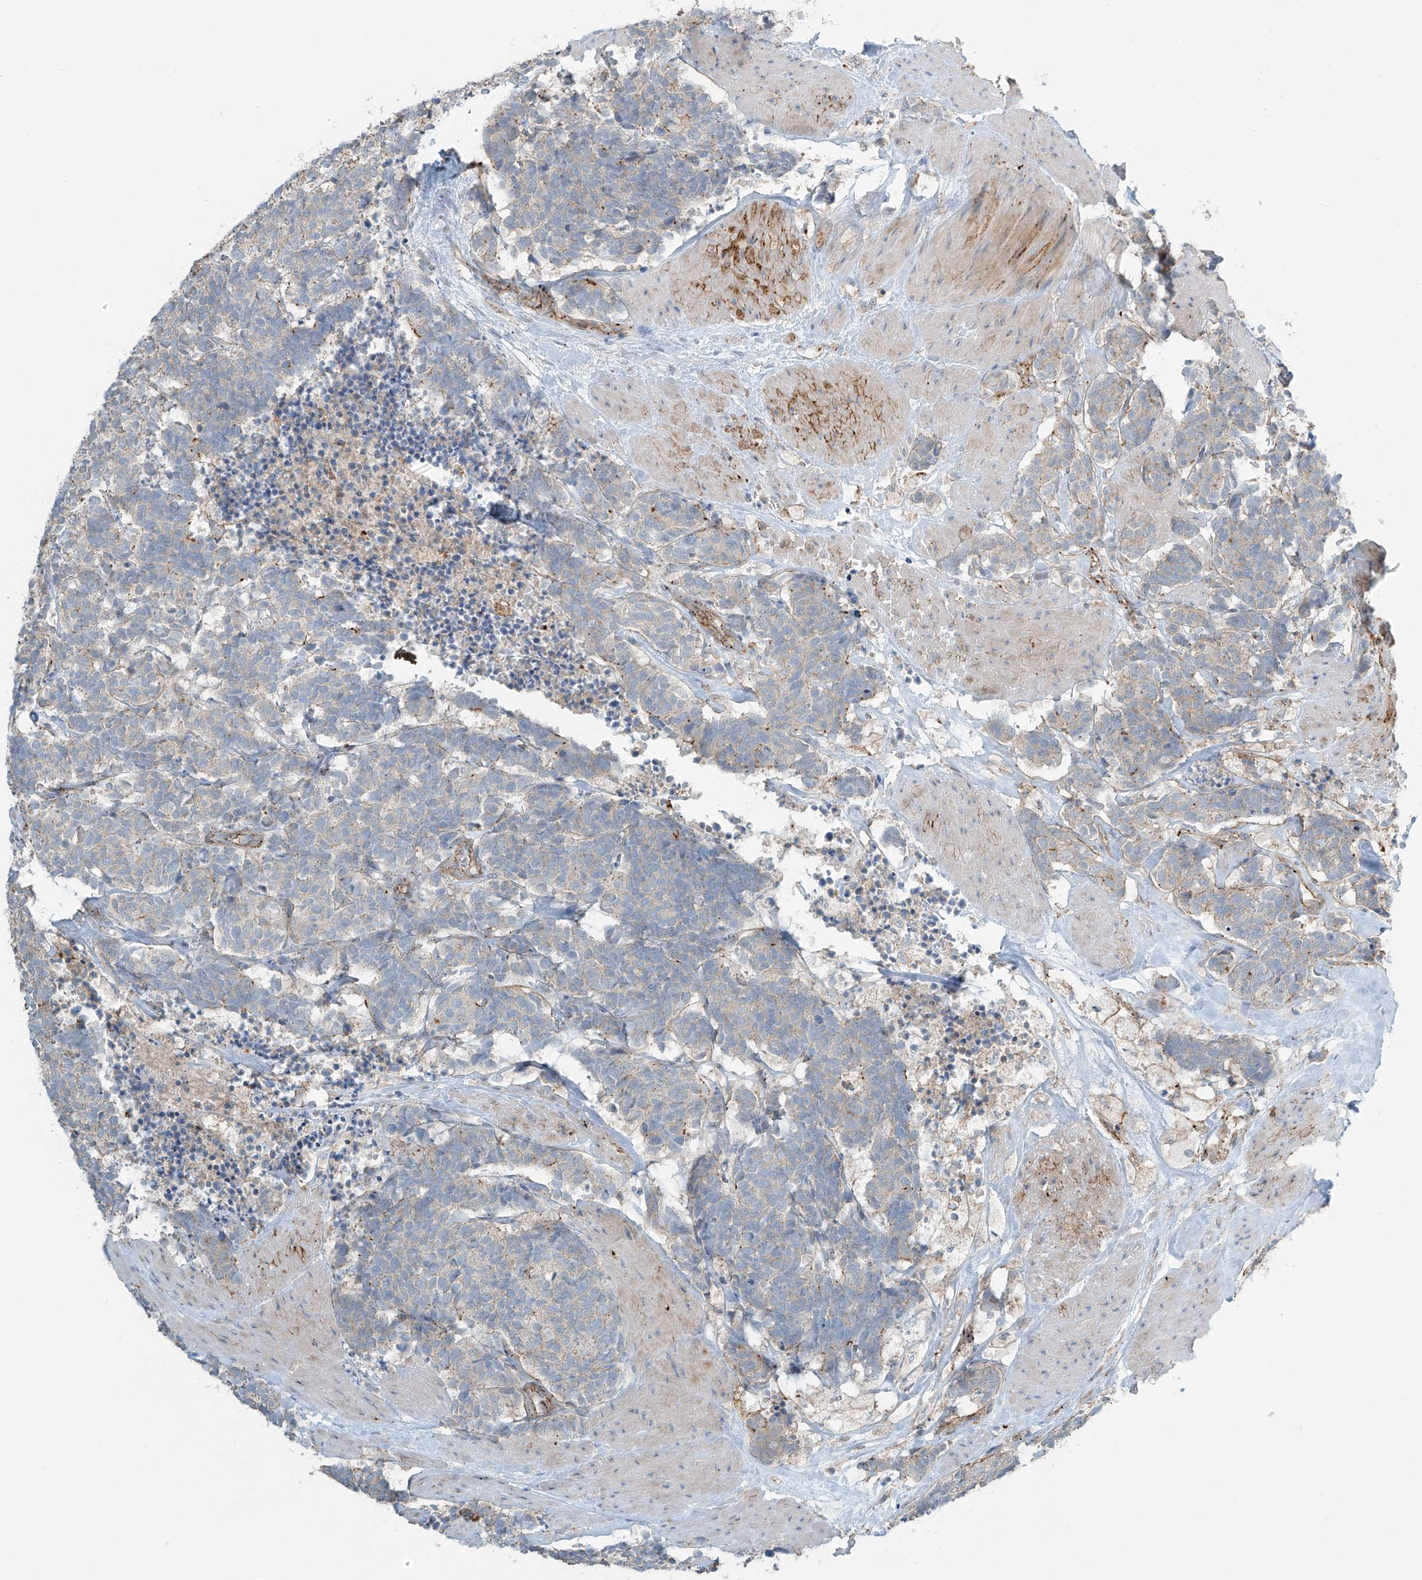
{"staining": {"intensity": "weak", "quantity": "<25%", "location": "cytoplasmic/membranous"}, "tissue": "carcinoid", "cell_type": "Tumor cells", "image_type": "cancer", "snomed": [{"axis": "morphology", "description": "Carcinoma, NOS"}, {"axis": "morphology", "description": "Carcinoid, malignant, NOS"}, {"axis": "topography", "description": "Urinary bladder"}], "caption": "Carcinoid was stained to show a protein in brown. There is no significant expression in tumor cells.", "gene": "SLC9A2", "patient": {"sex": "male", "age": 57}}